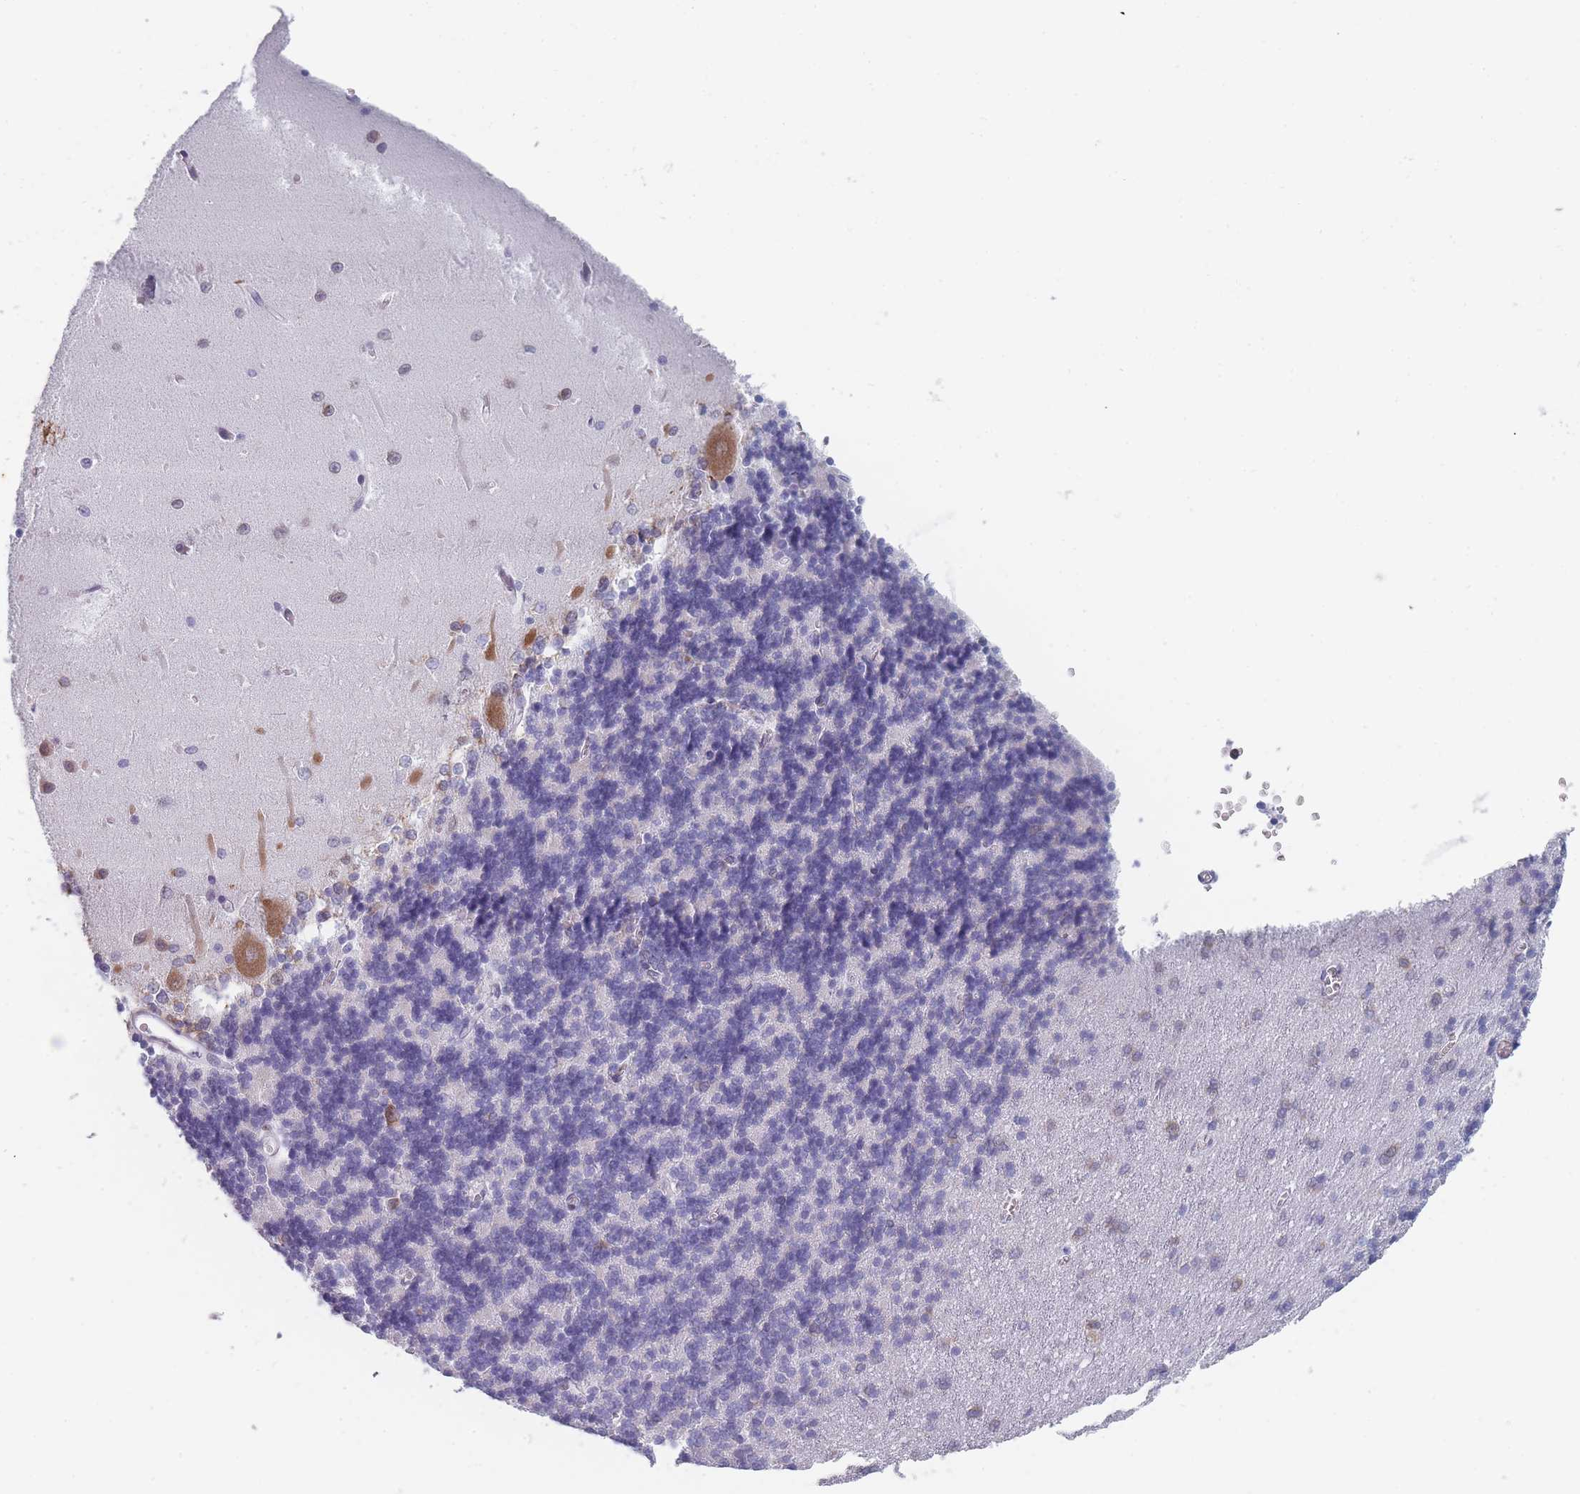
{"staining": {"intensity": "negative", "quantity": "none", "location": "none"}, "tissue": "cerebellum", "cell_type": "Cells in granular layer", "image_type": "normal", "snomed": [{"axis": "morphology", "description": "Normal tissue, NOS"}, {"axis": "topography", "description": "Cerebellum"}], "caption": "A high-resolution micrograph shows IHC staining of unremarkable cerebellum, which reveals no significant expression in cells in granular layer. The staining is performed using DAB (3,3'-diaminobenzidine) brown chromogen with nuclei counter-stained in using hematoxylin.", "gene": "TMED10", "patient": {"sex": "male", "age": 37}}